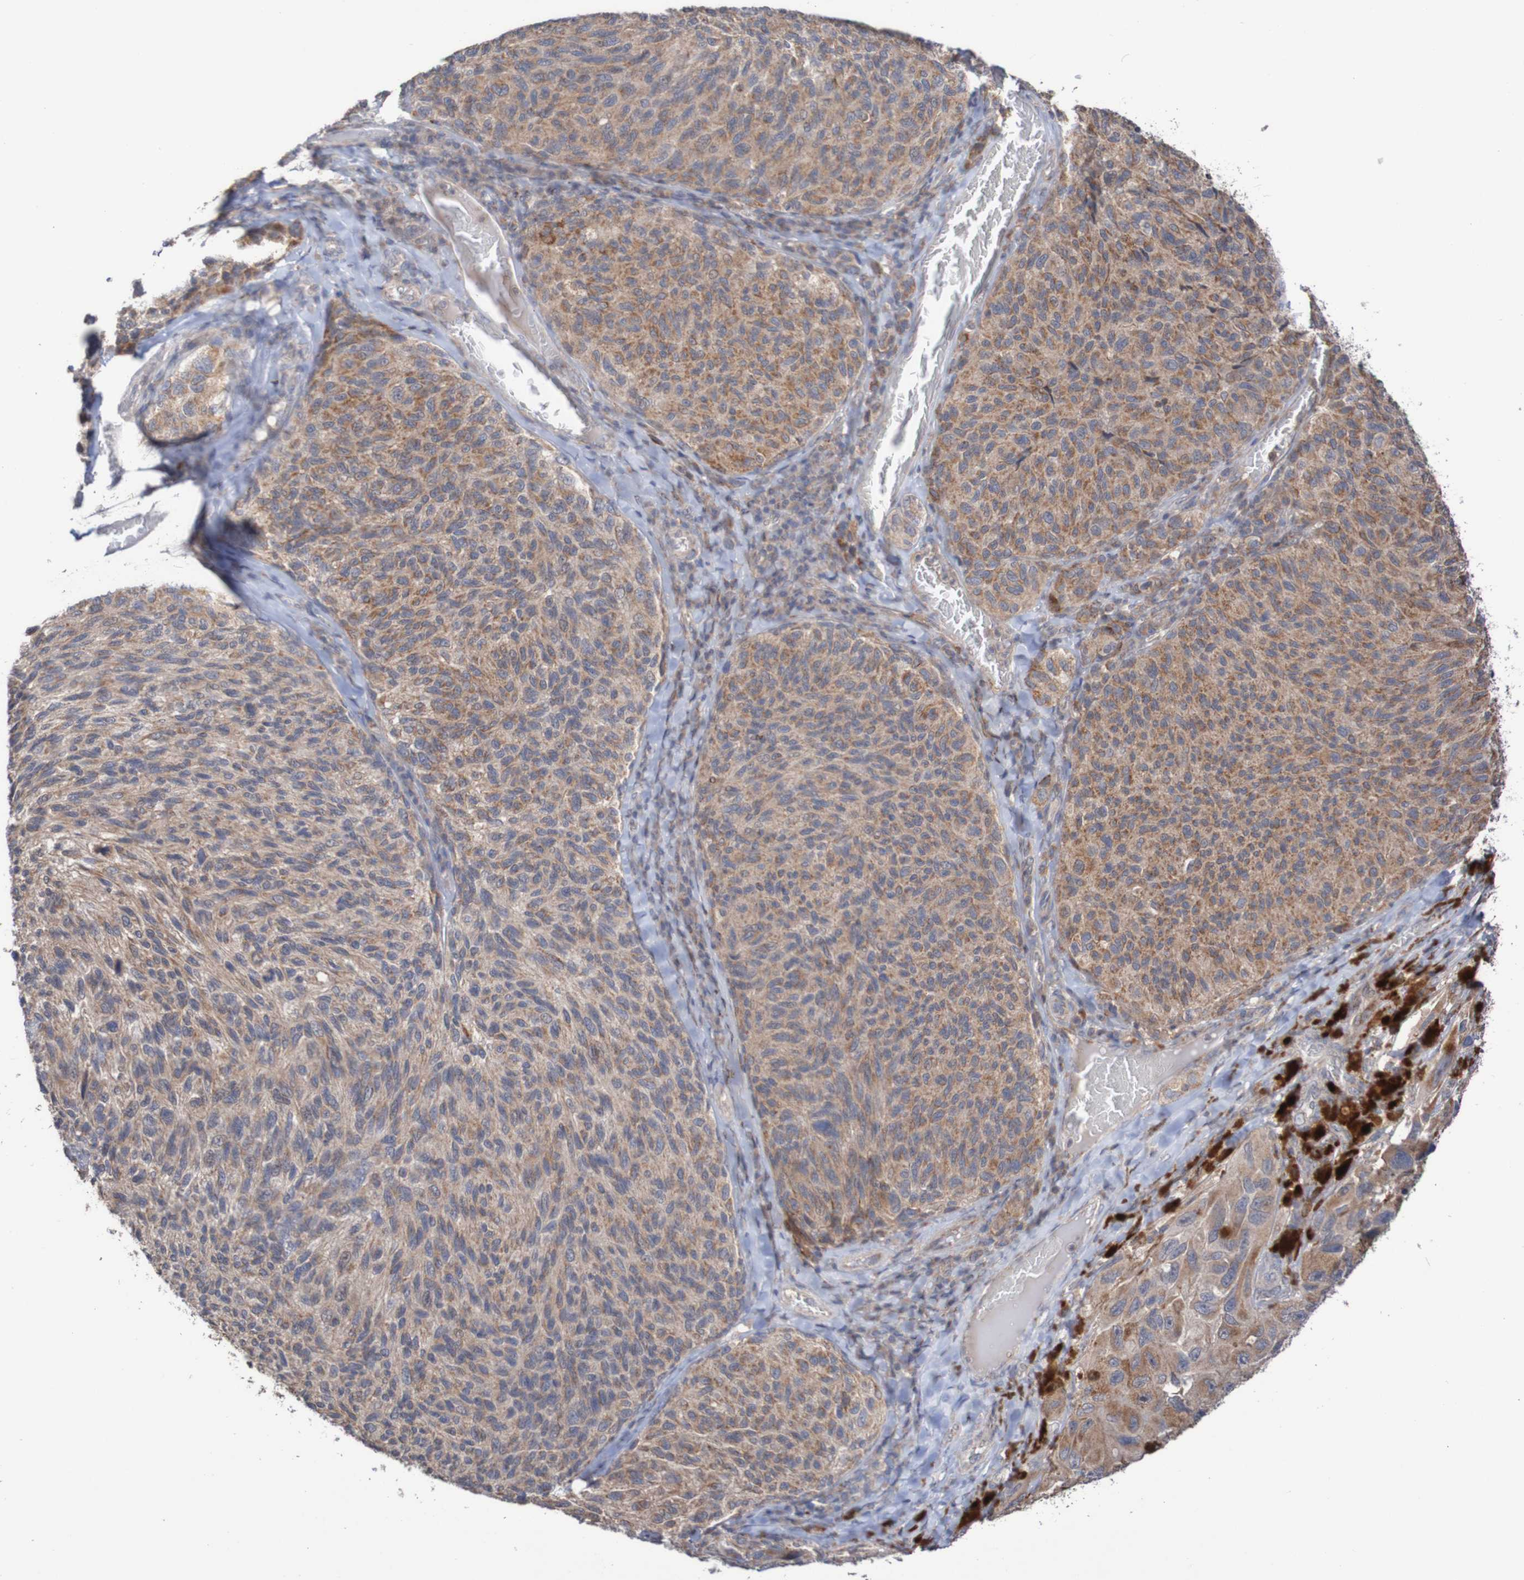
{"staining": {"intensity": "moderate", "quantity": ">75%", "location": "cytoplasmic/membranous"}, "tissue": "melanoma", "cell_type": "Tumor cells", "image_type": "cancer", "snomed": [{"axis": "morphology", "description": "Malignant melanoma, NOS"}, {"axis": "topography", "description": "Skin"}], "caption": "A brown stain shows moderate cytoplasmic/membranous positivity of a protein in melanoma tumor cells. (DAB = brown stain, brightfield microscopy at high magnification).", "gene": "C3orf18", "patient": {"sex": "female", "age": 73}}